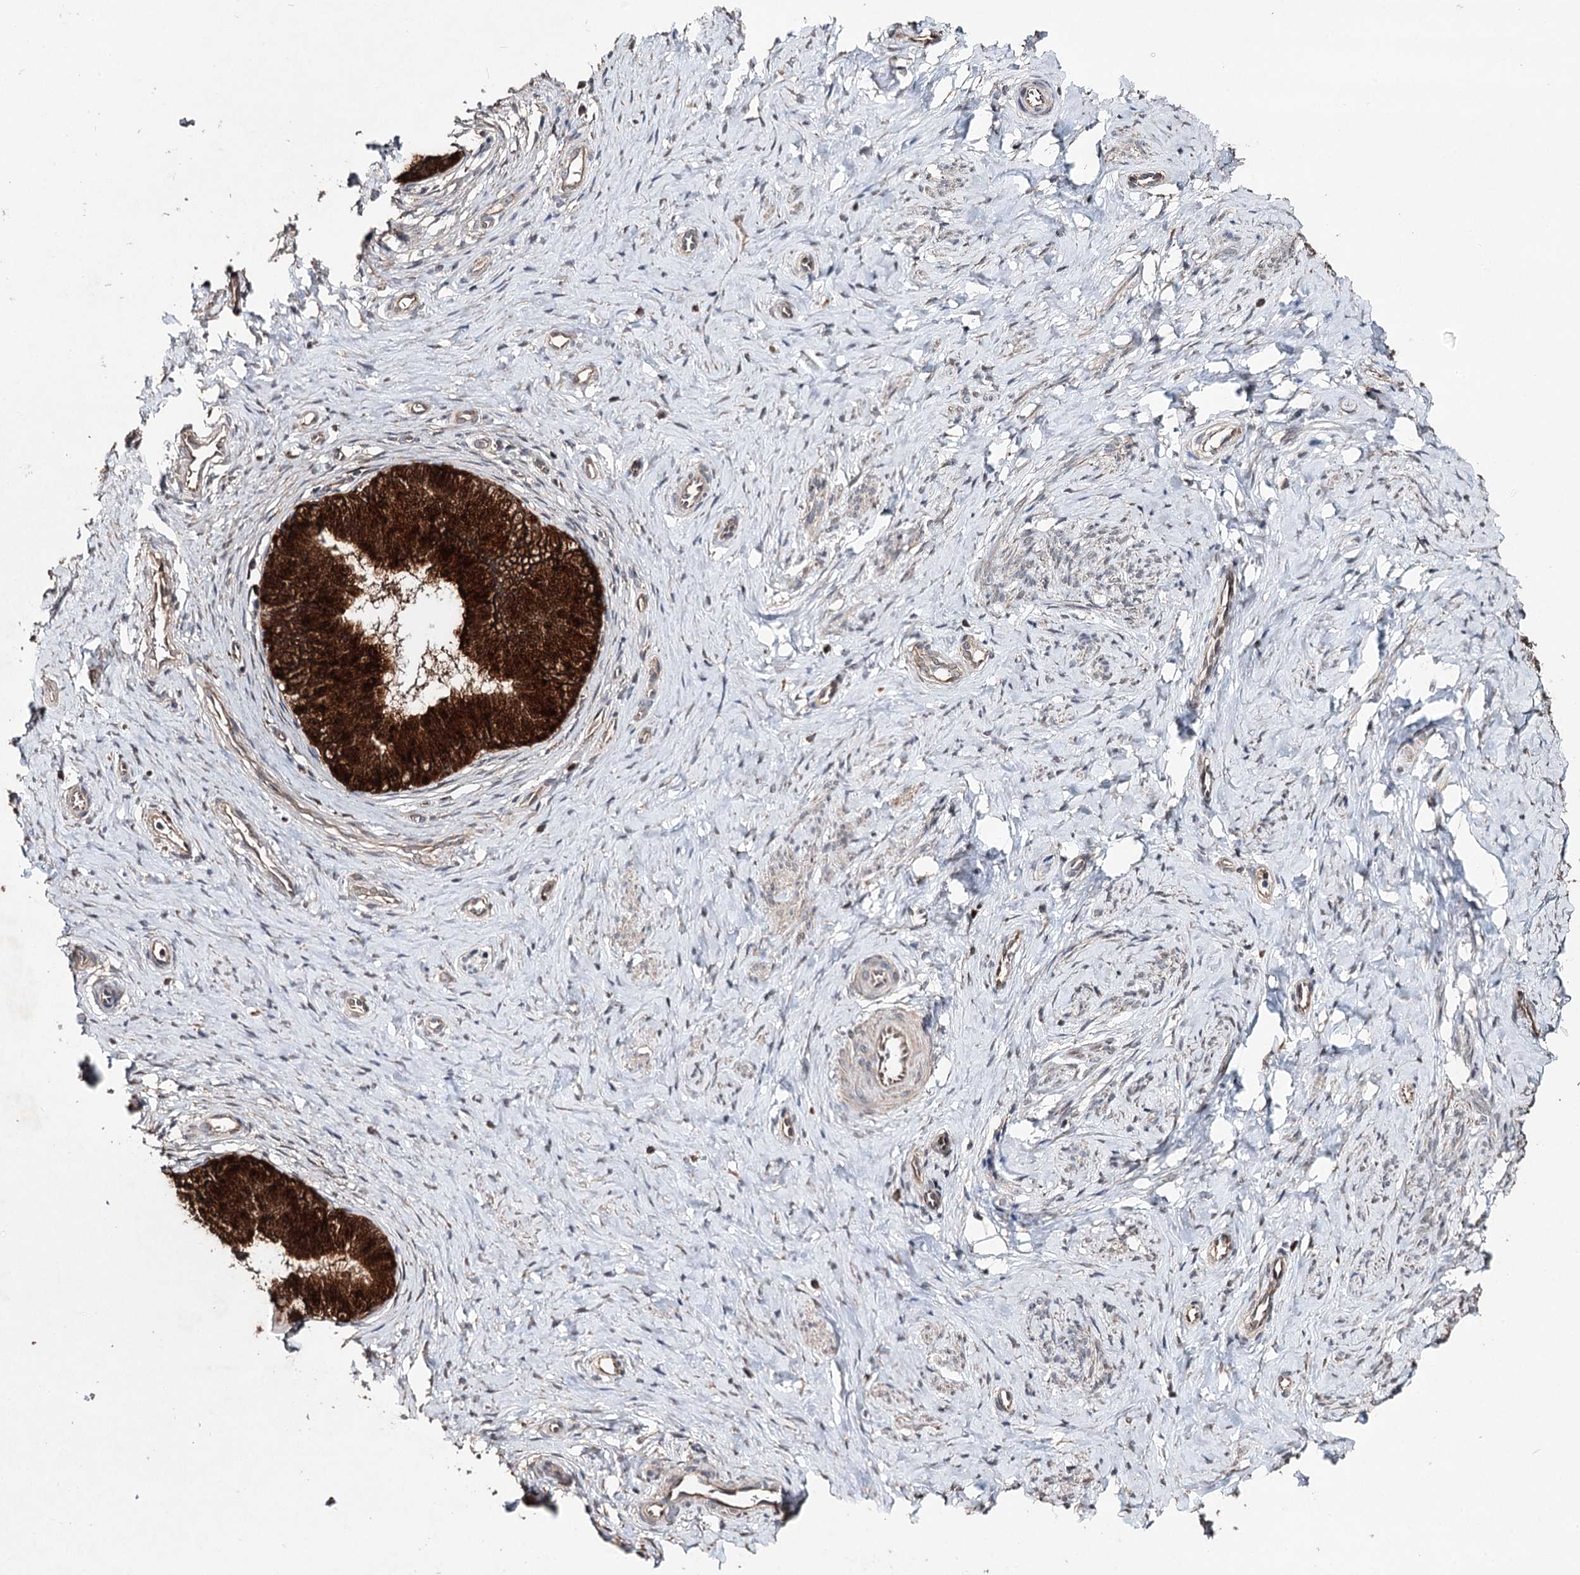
{"staining": {"intensity": "strong", "quantity": ">75%", "location": "cytoplasmic/membranous,nuclear"}, "tissue": "cervix", "cell_type": "Glandular cells", "image_type": "normal", "snomed": [{"axis": "morphology", "description": "Normal tissue, NOS"}, {"axis": "topography", "description": "Cervix"}], "caption": "Unremarkable cervix exhibits strong cytoplasmic/membranous,nuclear staining in about >75% of glandular cells.", "gene": "NOPCHAP1", "patient": {"sex": "female", "age": 36}}